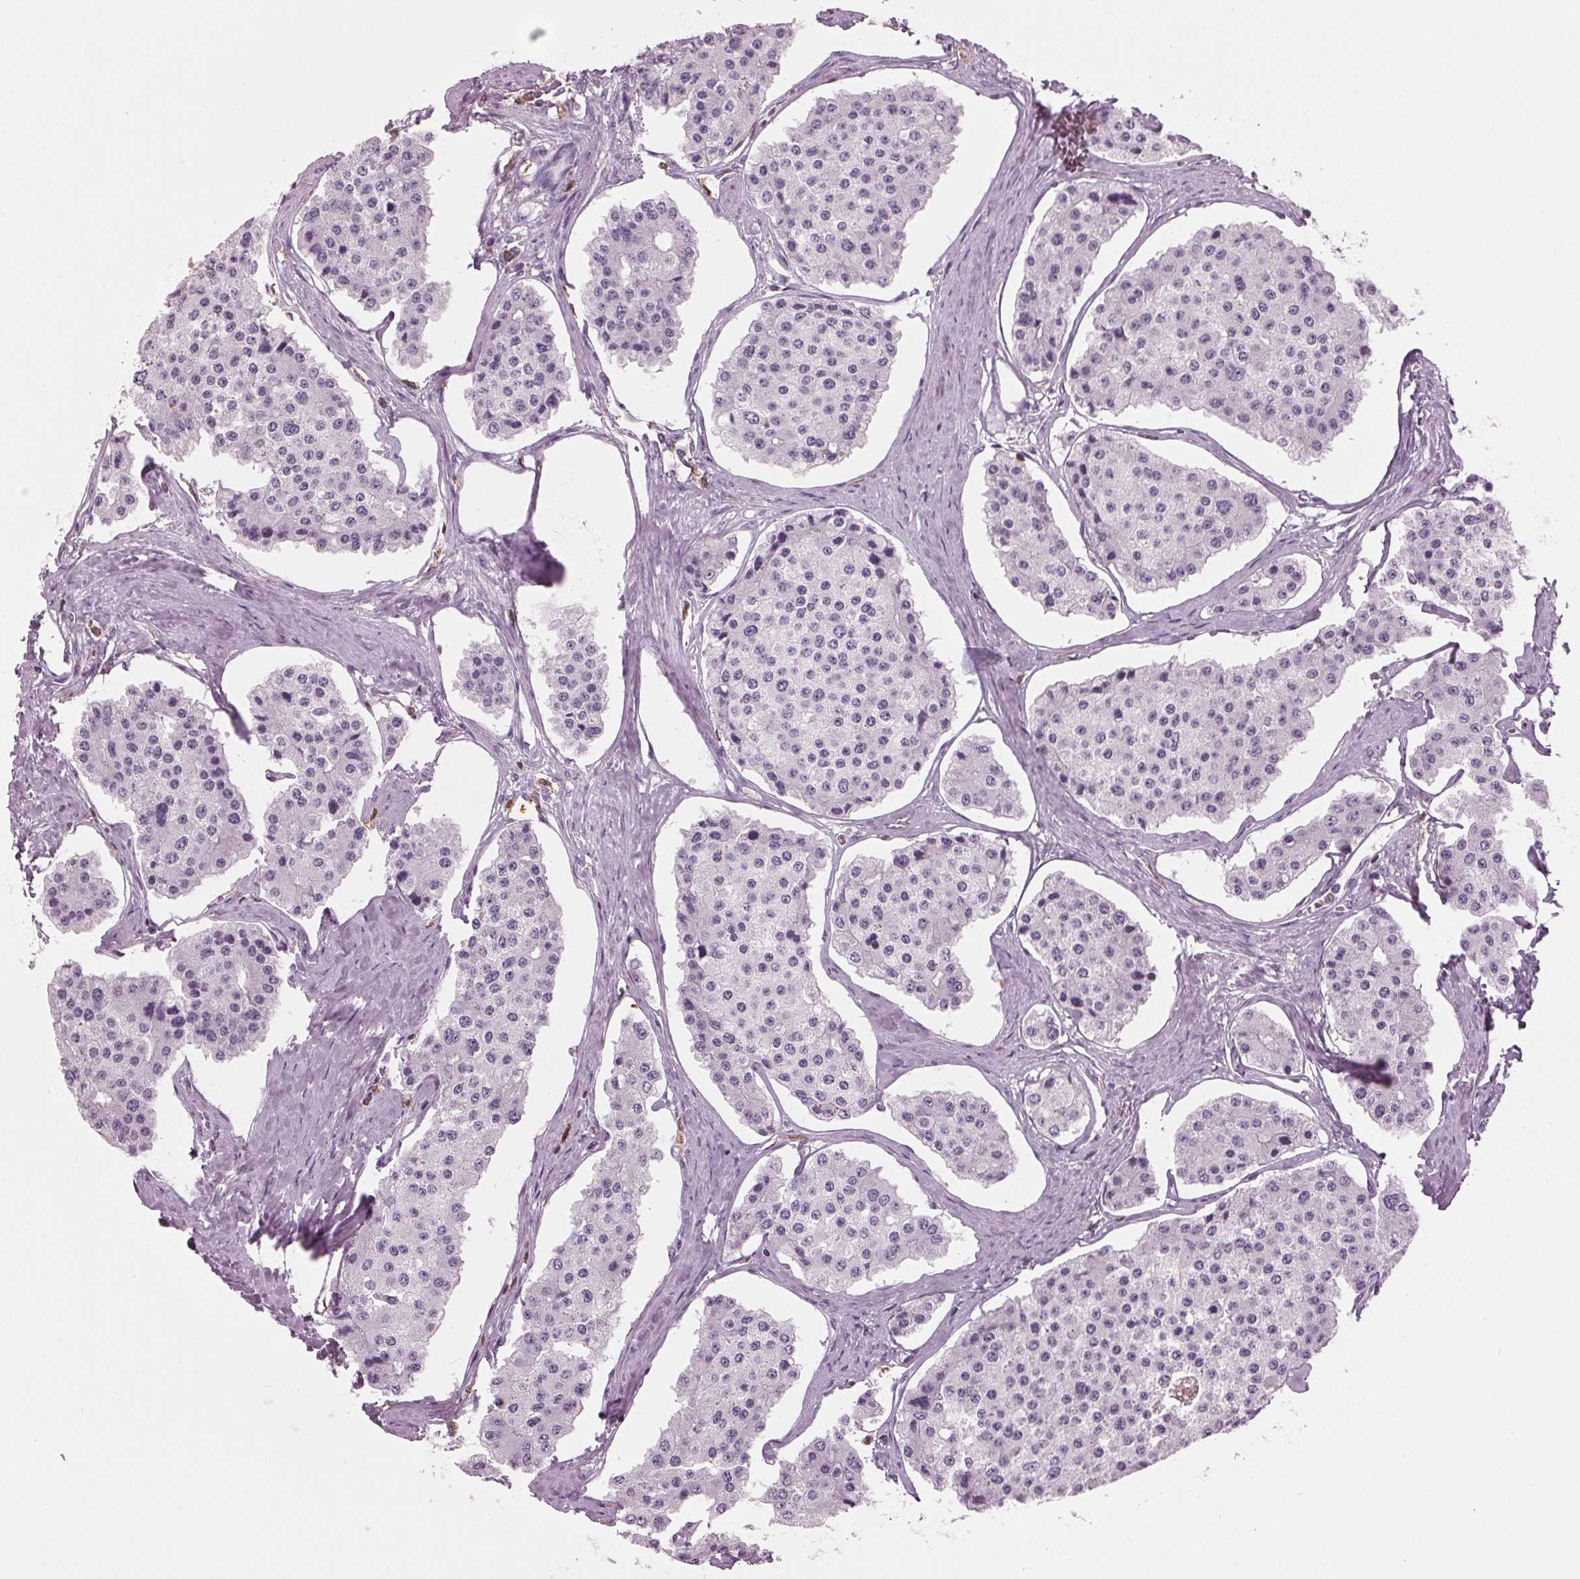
{"staining": {"intensity": "negative", "quantity": "none", "location": "none"}, "tissue": "carcinoid", "cell_type": "Tumor cells", "image_type": "cancer", "snomed": [{"axis": "morphology", "description": "Carcinoid, malignant, NOS"}, {"axis": "topography", "description": "Small intestine"}], "caption": "The histopathology image reveals no staining of tumor cells in carcinoid. (IHC, brightfield microscopy, high magnification).", "gene": "BTLA", "patient": {"sex": "female", "age": 65}}